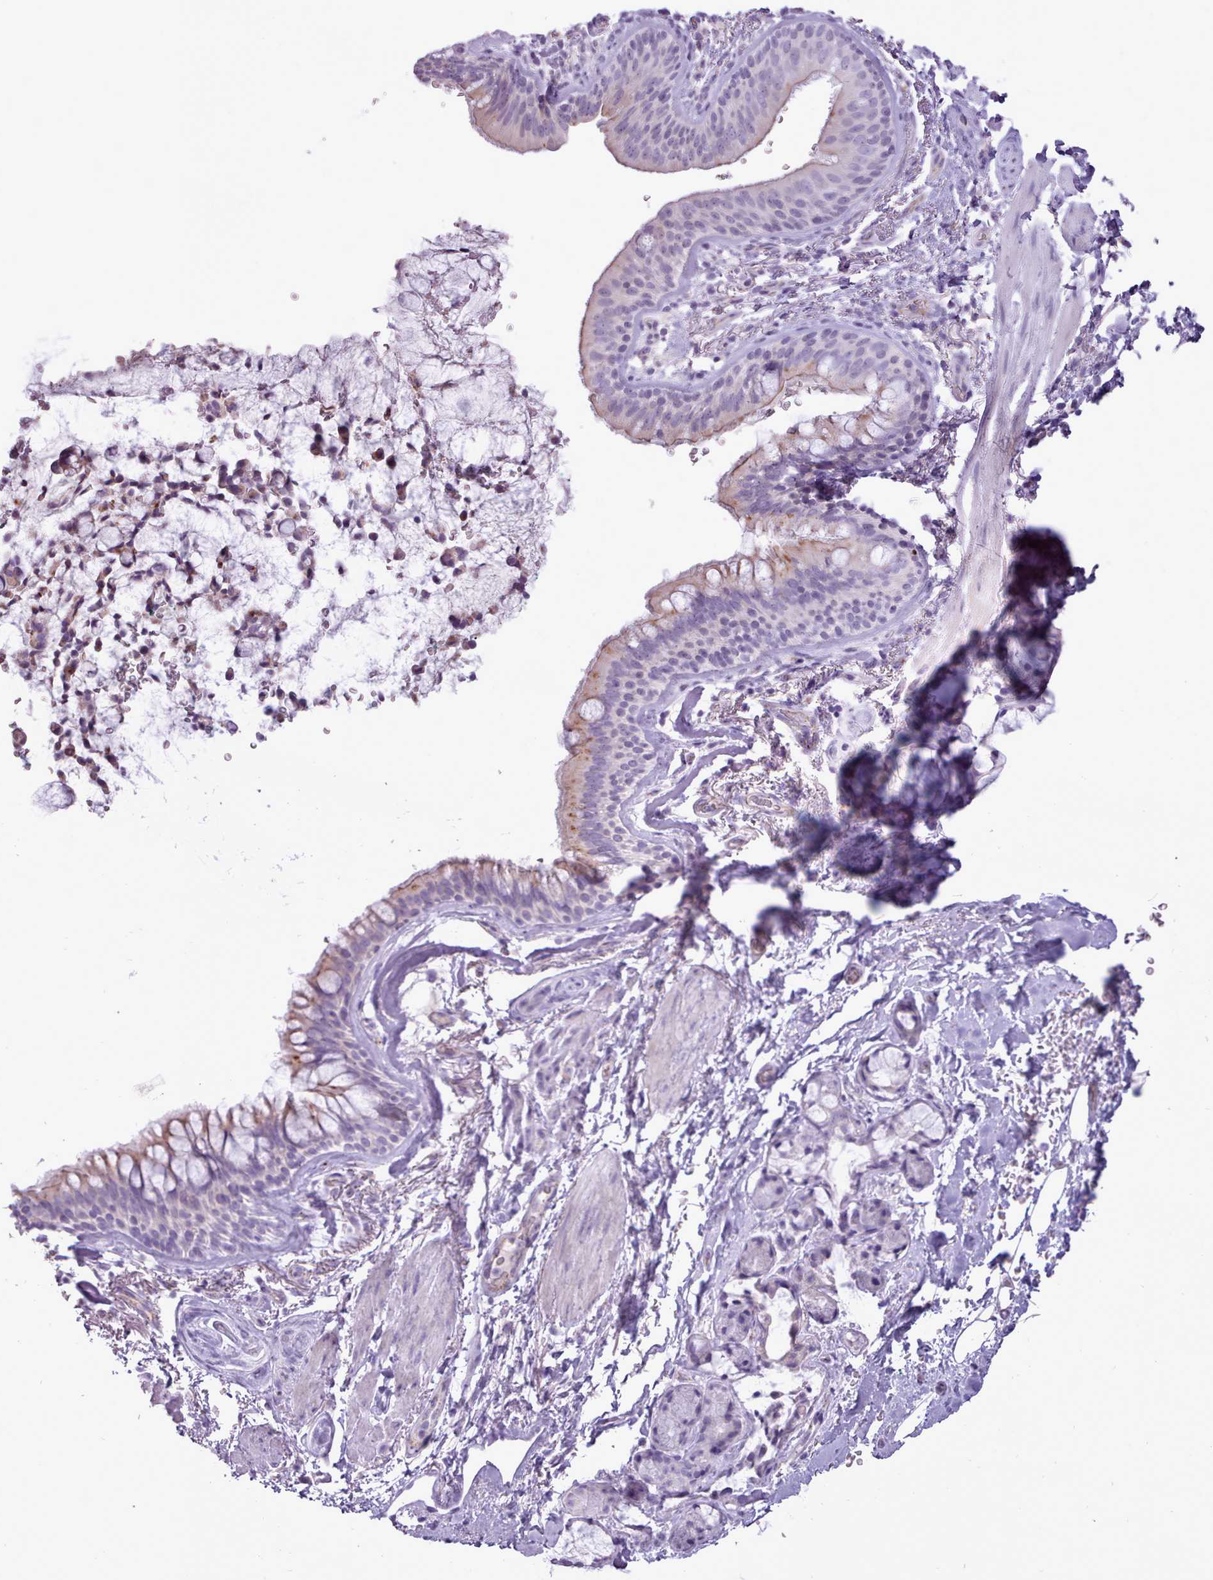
{"staining": {"intensity": "negative", "quantity": "none", "location": "none"}, "tissue": "soft tissue", "cell_type": "Chondrocytes", "image_type": "normal", "snomed": [{"axis": "morphology", "description": "Normal tissue, NOS"}, {"axis": "topography", "description": "Cartilage tissue"}, {"axis": "topography", "description": "Bronchus"}], "caption": "DAB (3,3'-diaminobenzidine) immunohistochemical staining of unremarkable human soft tissue shows no significant expression in chondrocytes.", "gene": "ATRAID", "patient": {"sex": "female", "age": 72}}